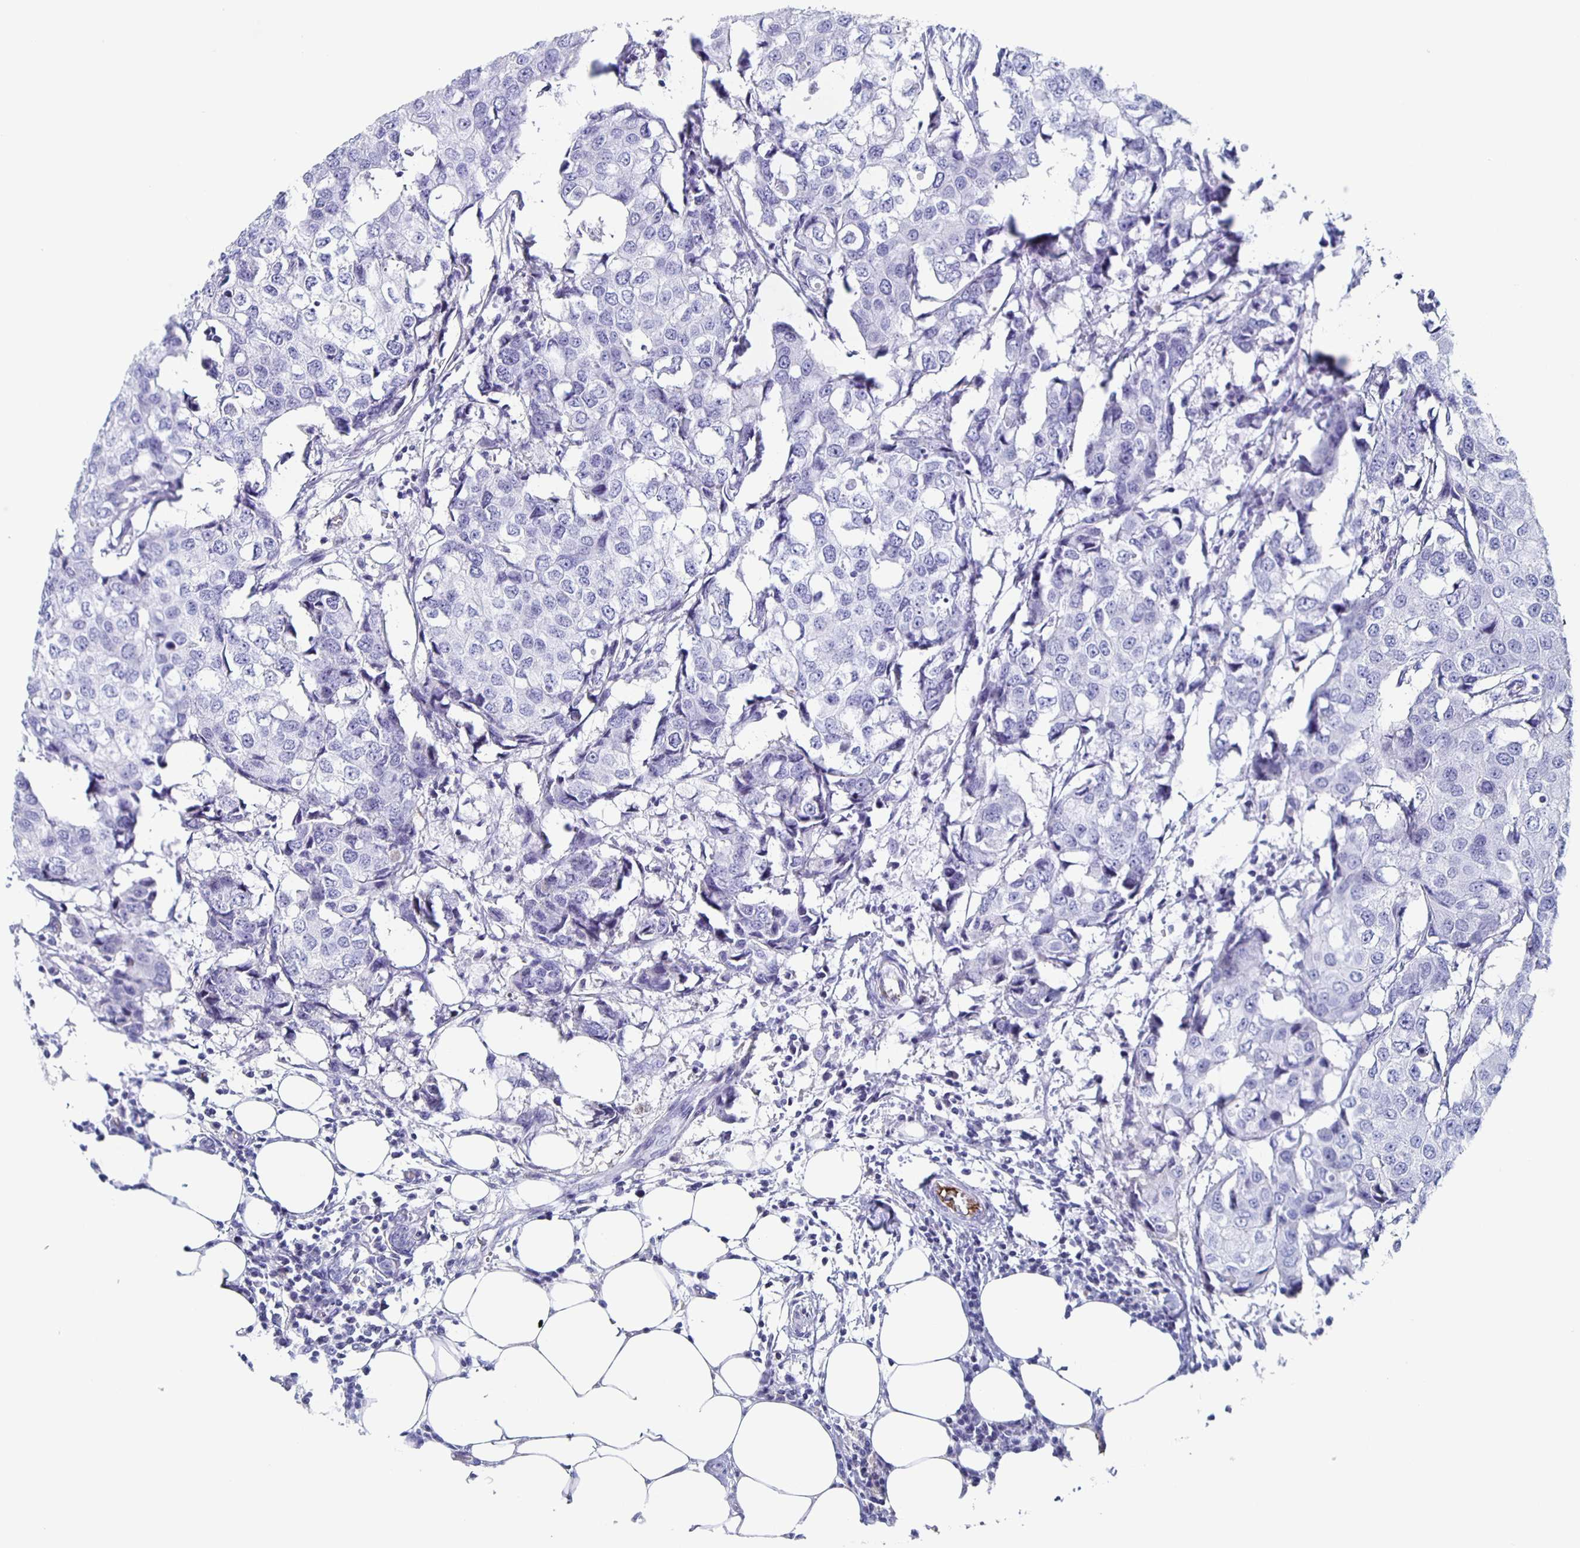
{"staining": {"intensity": "negative", "quantity": "none", "location": "none"}, "tissue": "breast cancer", "cell_type": "Tumor cells", "image_type": "cancer", "snomed": [{"axis": "morphology", "description": "Duct carcinoma"}, {"axis": "topography", "description": "Breast"}], "caption": "A high-resolution micrograph shows immunohistochemistry (IHC) staining of breast cancer, which demonstrates no significant expression in tumor cells.", "gene": "FGA", "patient": {"sex": "female", "age": 27}}